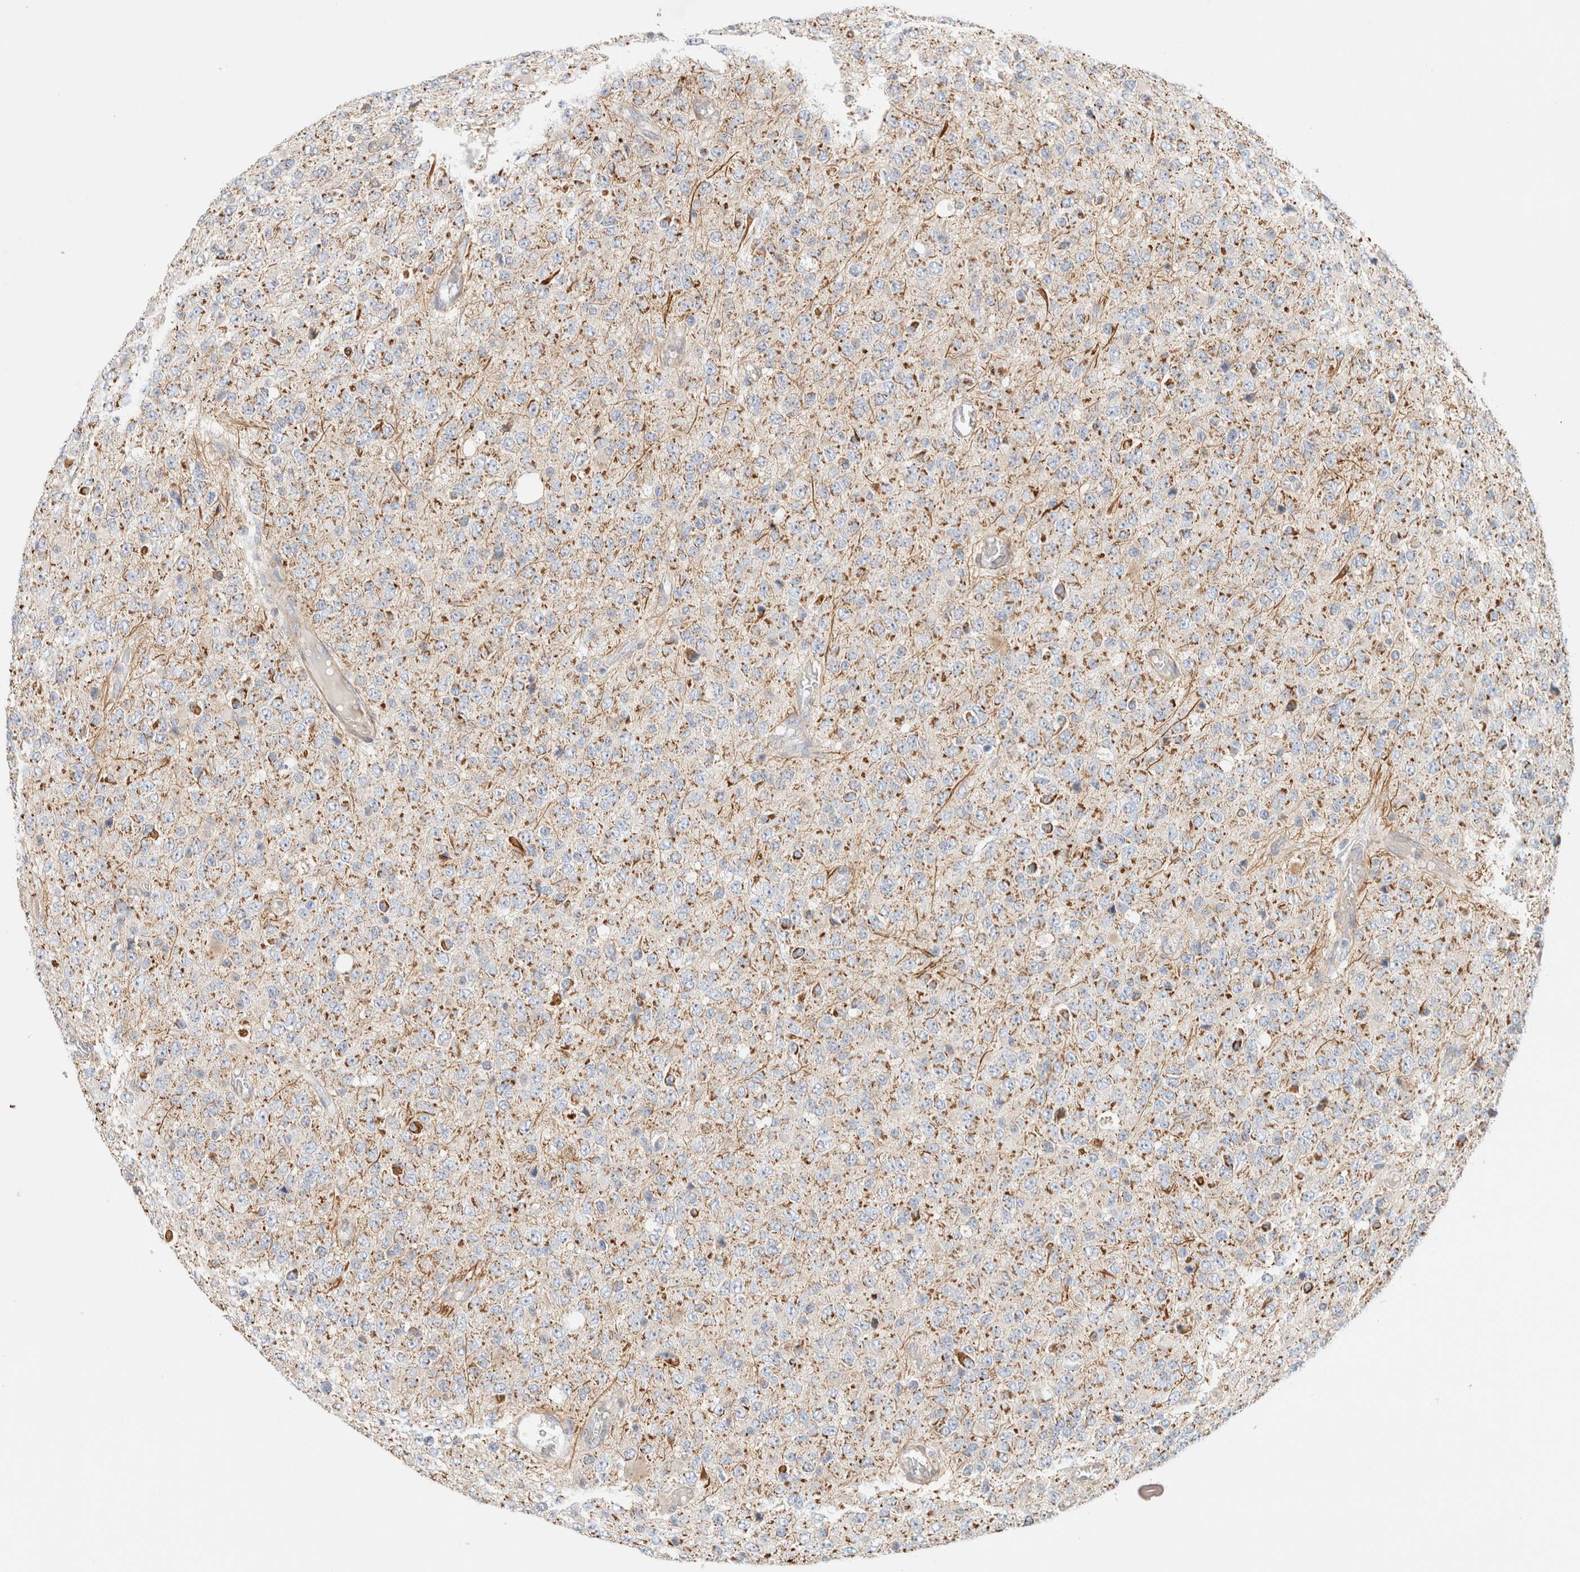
{"staining": {"intensity": "strong", "quantity": "25%-75%", "location": "cytoplasmic/membranous"}, "tissue": "glioma", "cell_type": "Tumor cells", "image_type": "cancer", "snomed": [{"axis": "morphology", "description": "Glioma, malignant, High grade"}, {"axis": "topography", "description": "pancreas cauda"}], "caption": "An IHC image of neoplastic tissue is shown. Protein staining in brown shows strong cytoplasmic/membranous positivity in glioma within tumor cells. Immunohistochemistry (ihc) stains the protein in brown and the nuclei are stained blue.", "gene": "MRM3", "patient": {"sex": "male", "age": 60}}